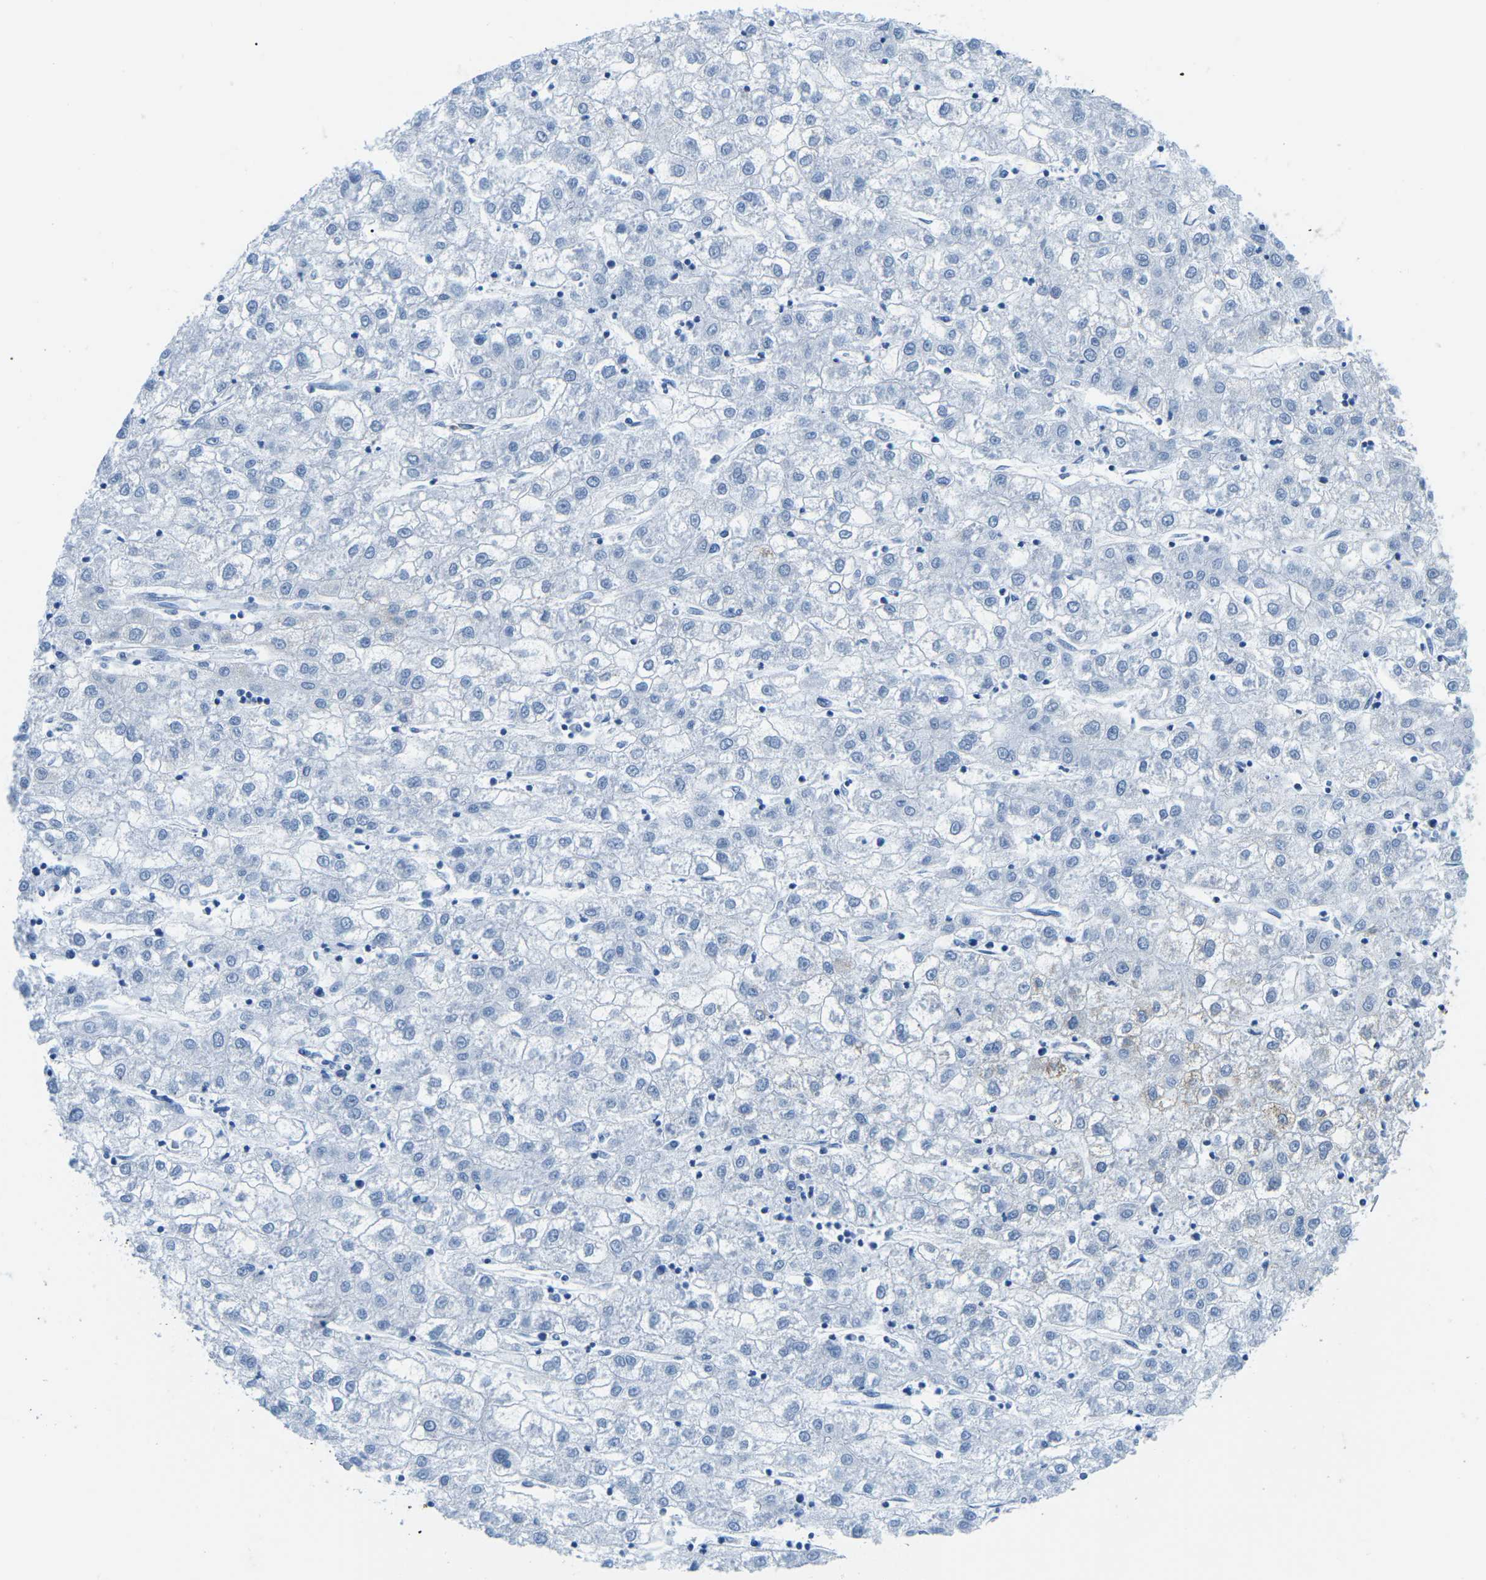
{"staining": {"intensity": "negative", "quantity": "none", "location": "none"}, "tissue": "liver cancer", "cell_type": "Tumor cells", "image_type": "cancer", "snomed": [{"axis": "morphology", "description": "Carcinoma, Hepatocellular, NOS"}, {"axis": "topography", "description": "Liver"}], "caption": "Immunohistochemistry (IHC) image of neoplastic tissue: liver cancer stained with DAB (3,3'-diaminobenzidine) shows no significant protein positivity in tumor cells. Nuclei are stained in blue.", "gene": "COX6C", "patient": {"sex": "male", "age": 72}}